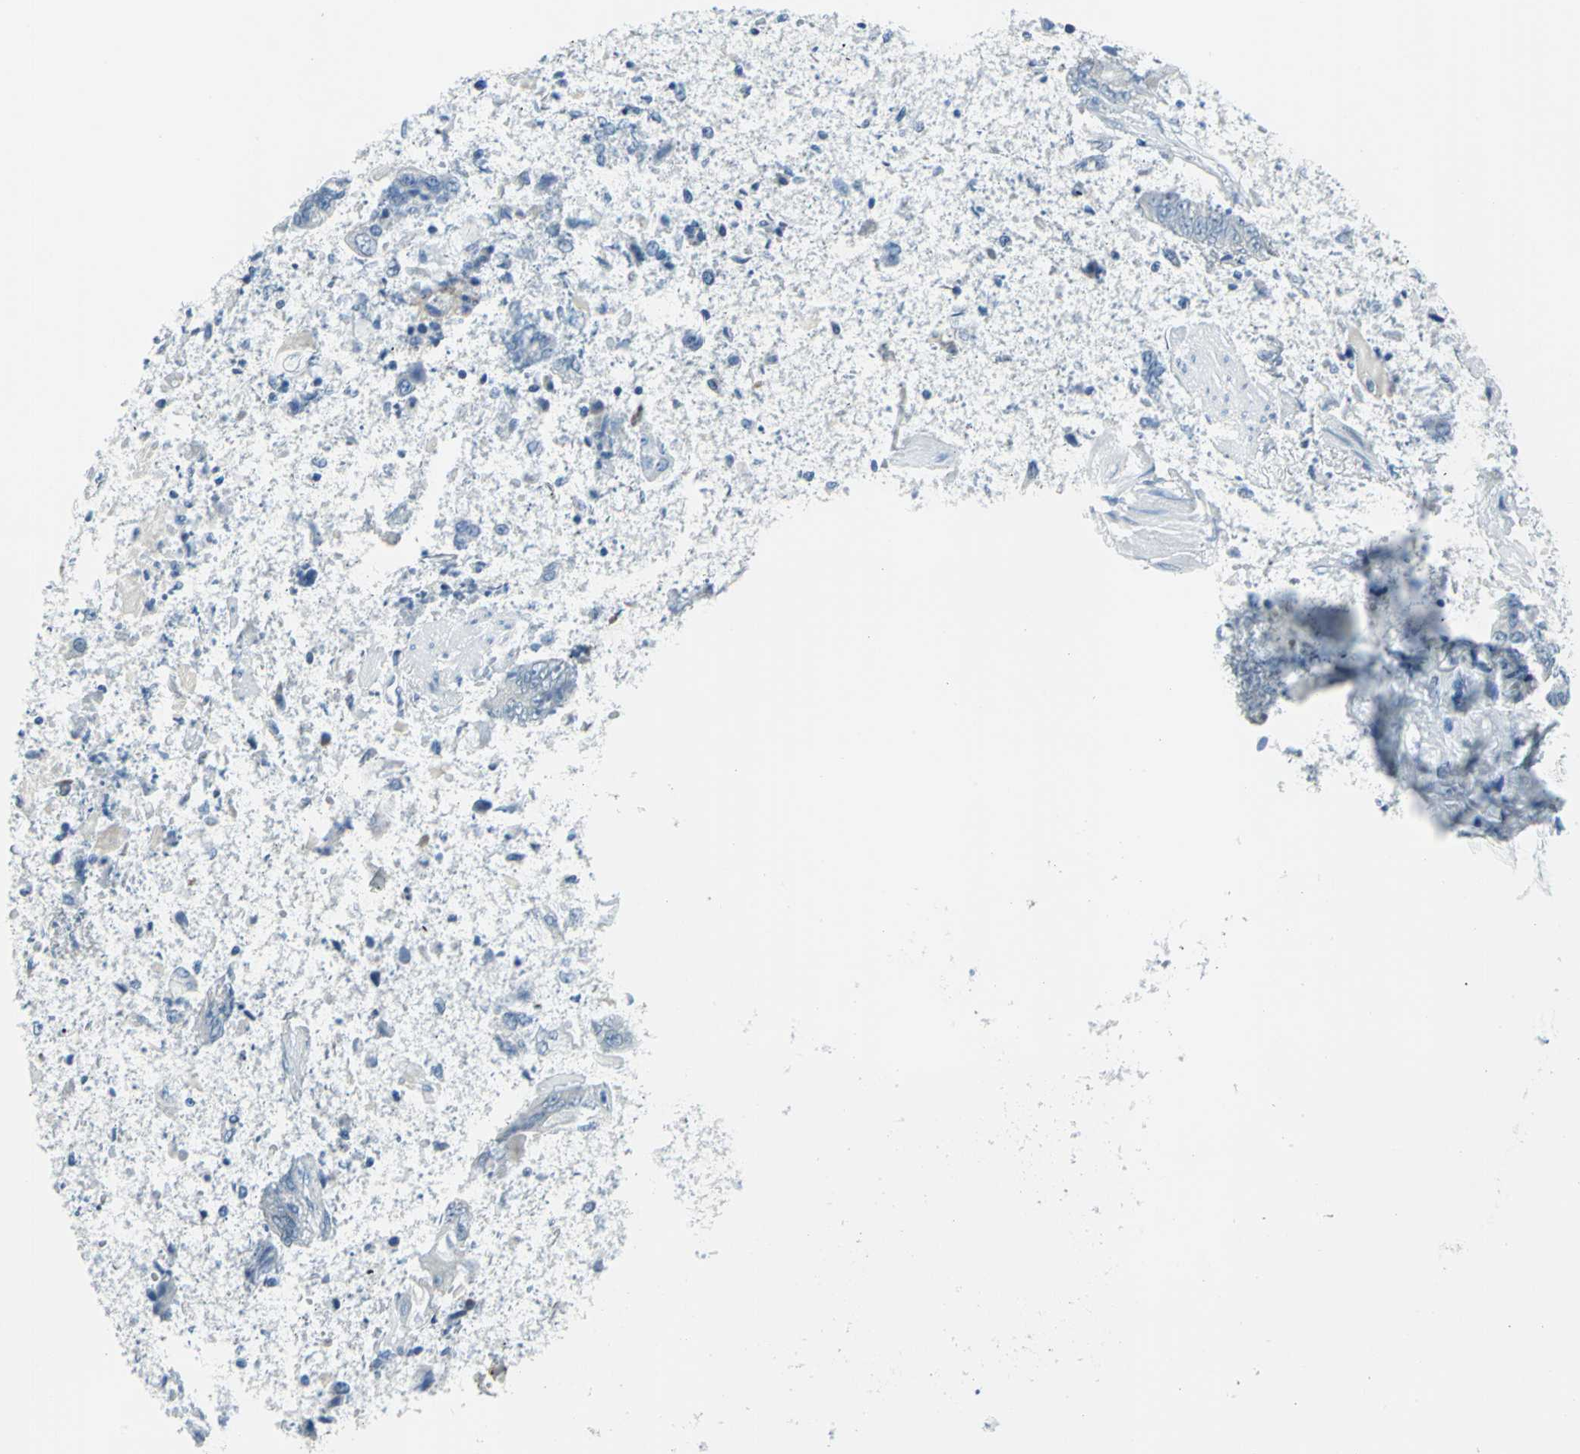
{"staining": {"intensity": "negative", "quantity": "none", "location": "none"}, "tissue": "stomach cancer", "cell_type": "Tumor cells", "image_type": "cancer", "snomed": [{"axis": "morphology", "description": "Normal tissue, NOS"}, {"axis": "morphology", "description": "Adenocarcinoma, NOS"}, {"axis": "morphology", "description": "Adenocarcinoma, High grade"}, {"axis": "topography", "description": "Stomach, upper"}, {"axis": "topography", "description": "Stomach"}], "caption": "Human stomach cancer (adenocarcinoma (high-grade)) stained for a protein using IHC reveals no staining in tumor cells.", "gene": "DNAI2", "patient": {"sex": "female", "age": 65}}